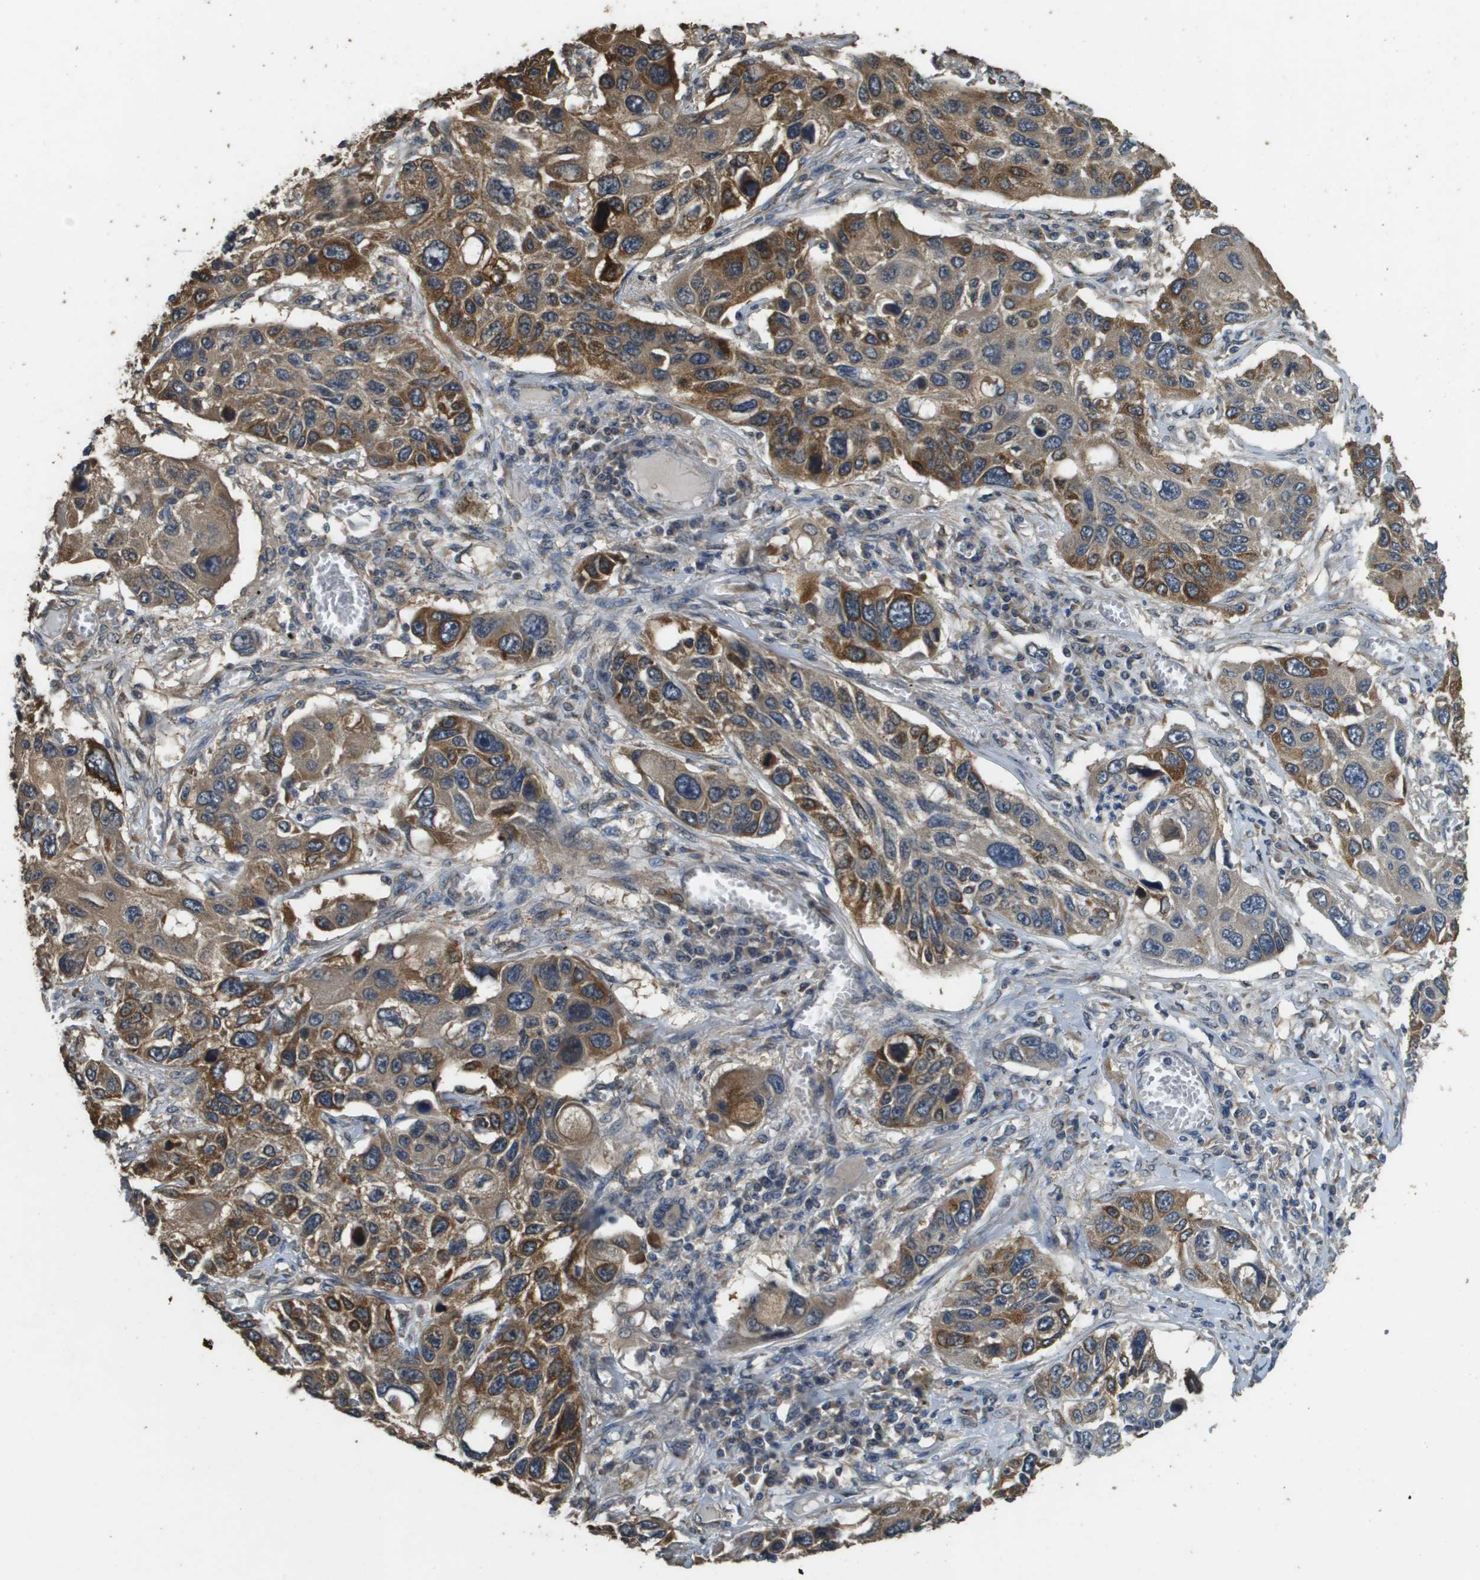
{"staining": {"intensity": "strong", "quantity": "25%-75%", "location": "cytoplasmic/membranous"}, "tissue": "lung cancer", "cell_type": "Tumor cells", "image_type": "cancer", "snomed": [{"axis": "morphology", "description": "Squamous cell carcinoma, NOS"}, {"axis": "topography", "description": "Lung"}], "caption": "Immunohistochemistry image of human lung cancer (squamous cell carcinoma) stained for a protein (brown), which displays high levels of strong cytoplasmic/membranous positivity in approximately 25%-75% of tumor cells.", "gene": "RAB6B", "patient": {"sex": "male", "age": 71}}